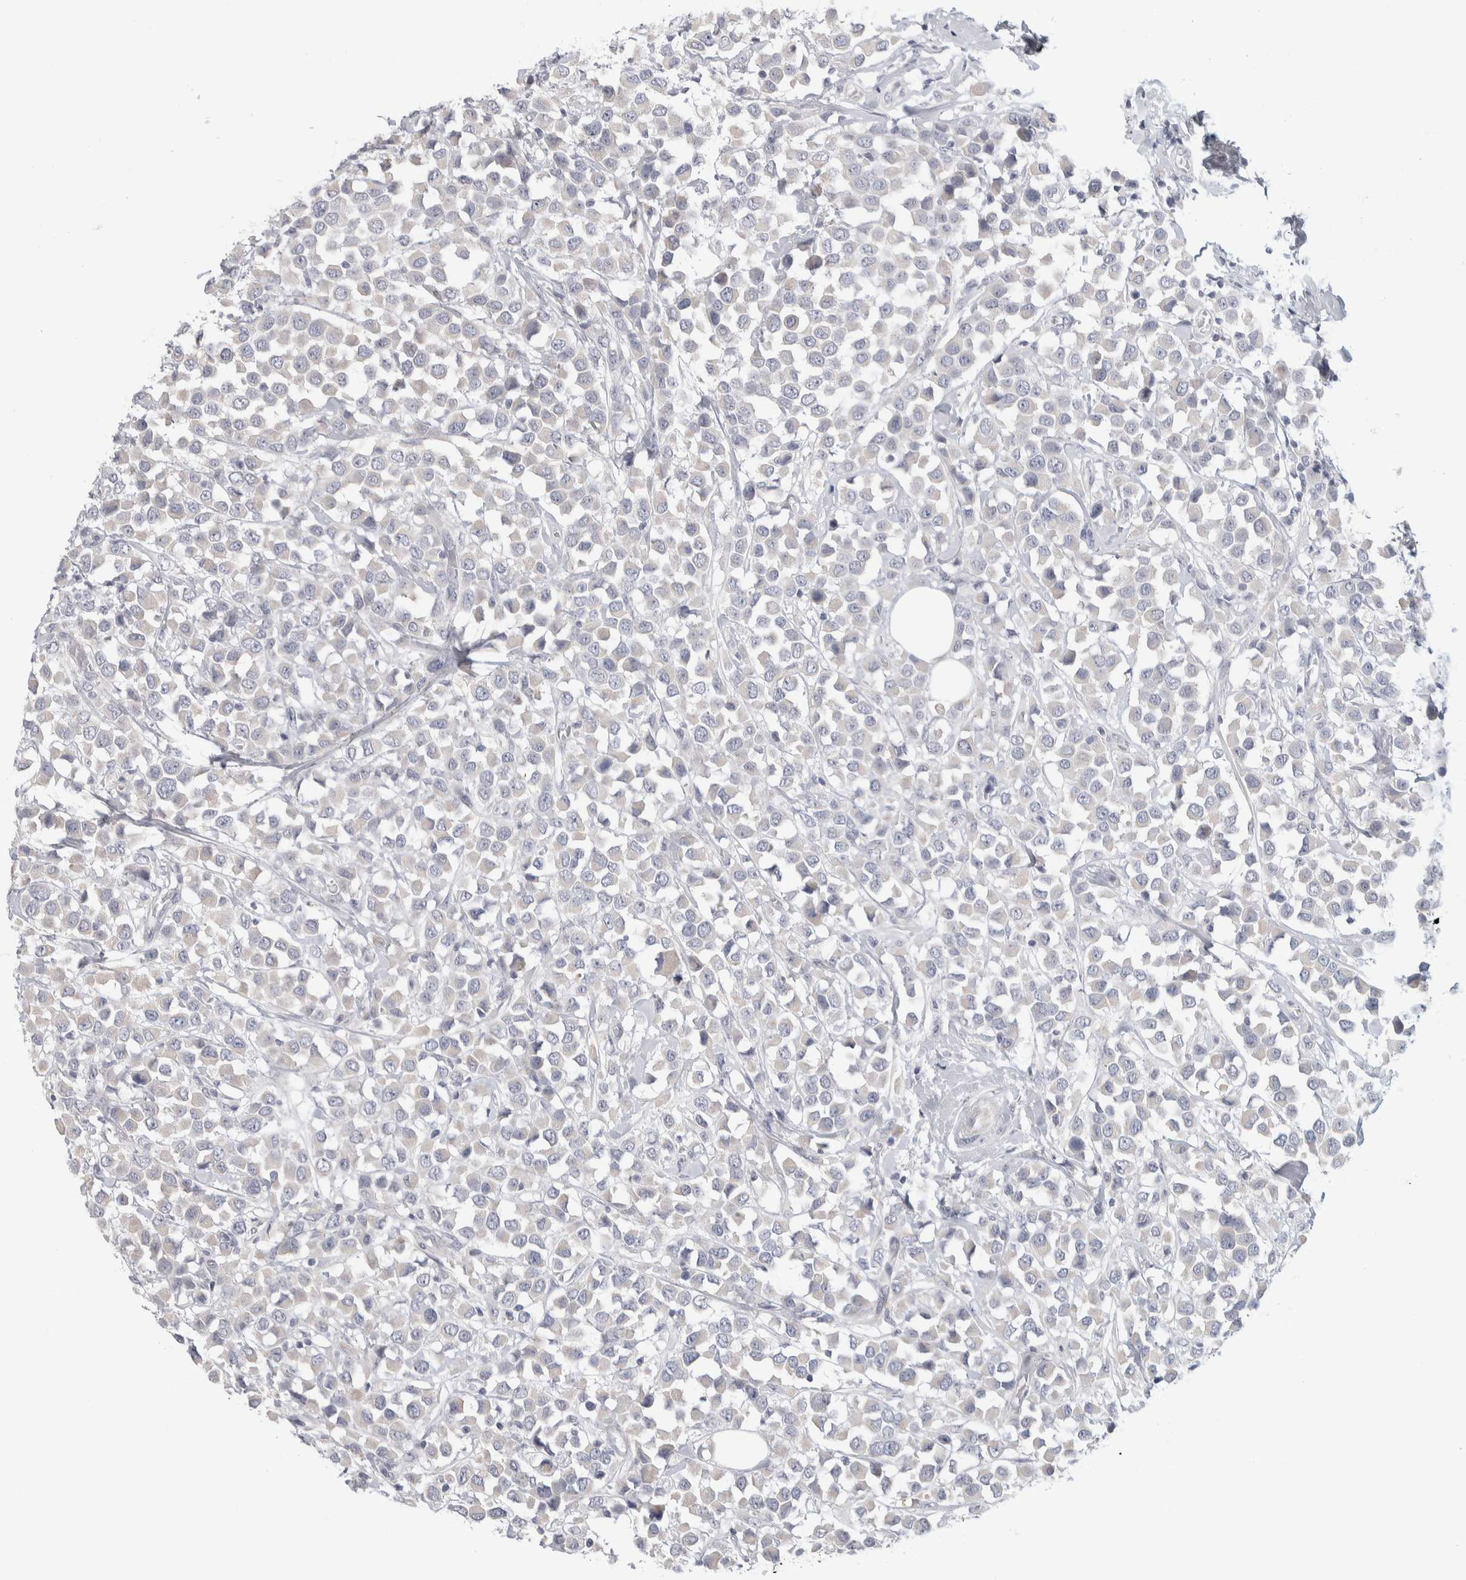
{"staining": {"intensity": "negative", "quantity": "none", "location": "none"}, "tissue": "breast cancer", "cell_type": "Tumor cells", "image_type": "cancer", "snomed": [{"axis": "morphology", "description": "Duct carcinoma"}, {"axis": "topography", "description": "Breast"}], "caption": "High magnification brightfield microscopy of invasive ductal carcinoma (breast) stained with DAB (3,3'-diaminobenzidine) (brown) and counterstained with hematoxylin (blue): tumor cells show no significant staining. (DAB (3,3'-diaminobenzidine) IHC visualized using brightfield microscopy, high magnification).", "gene": "DCXR", "patient": {"sex": "female", "age": 61}}